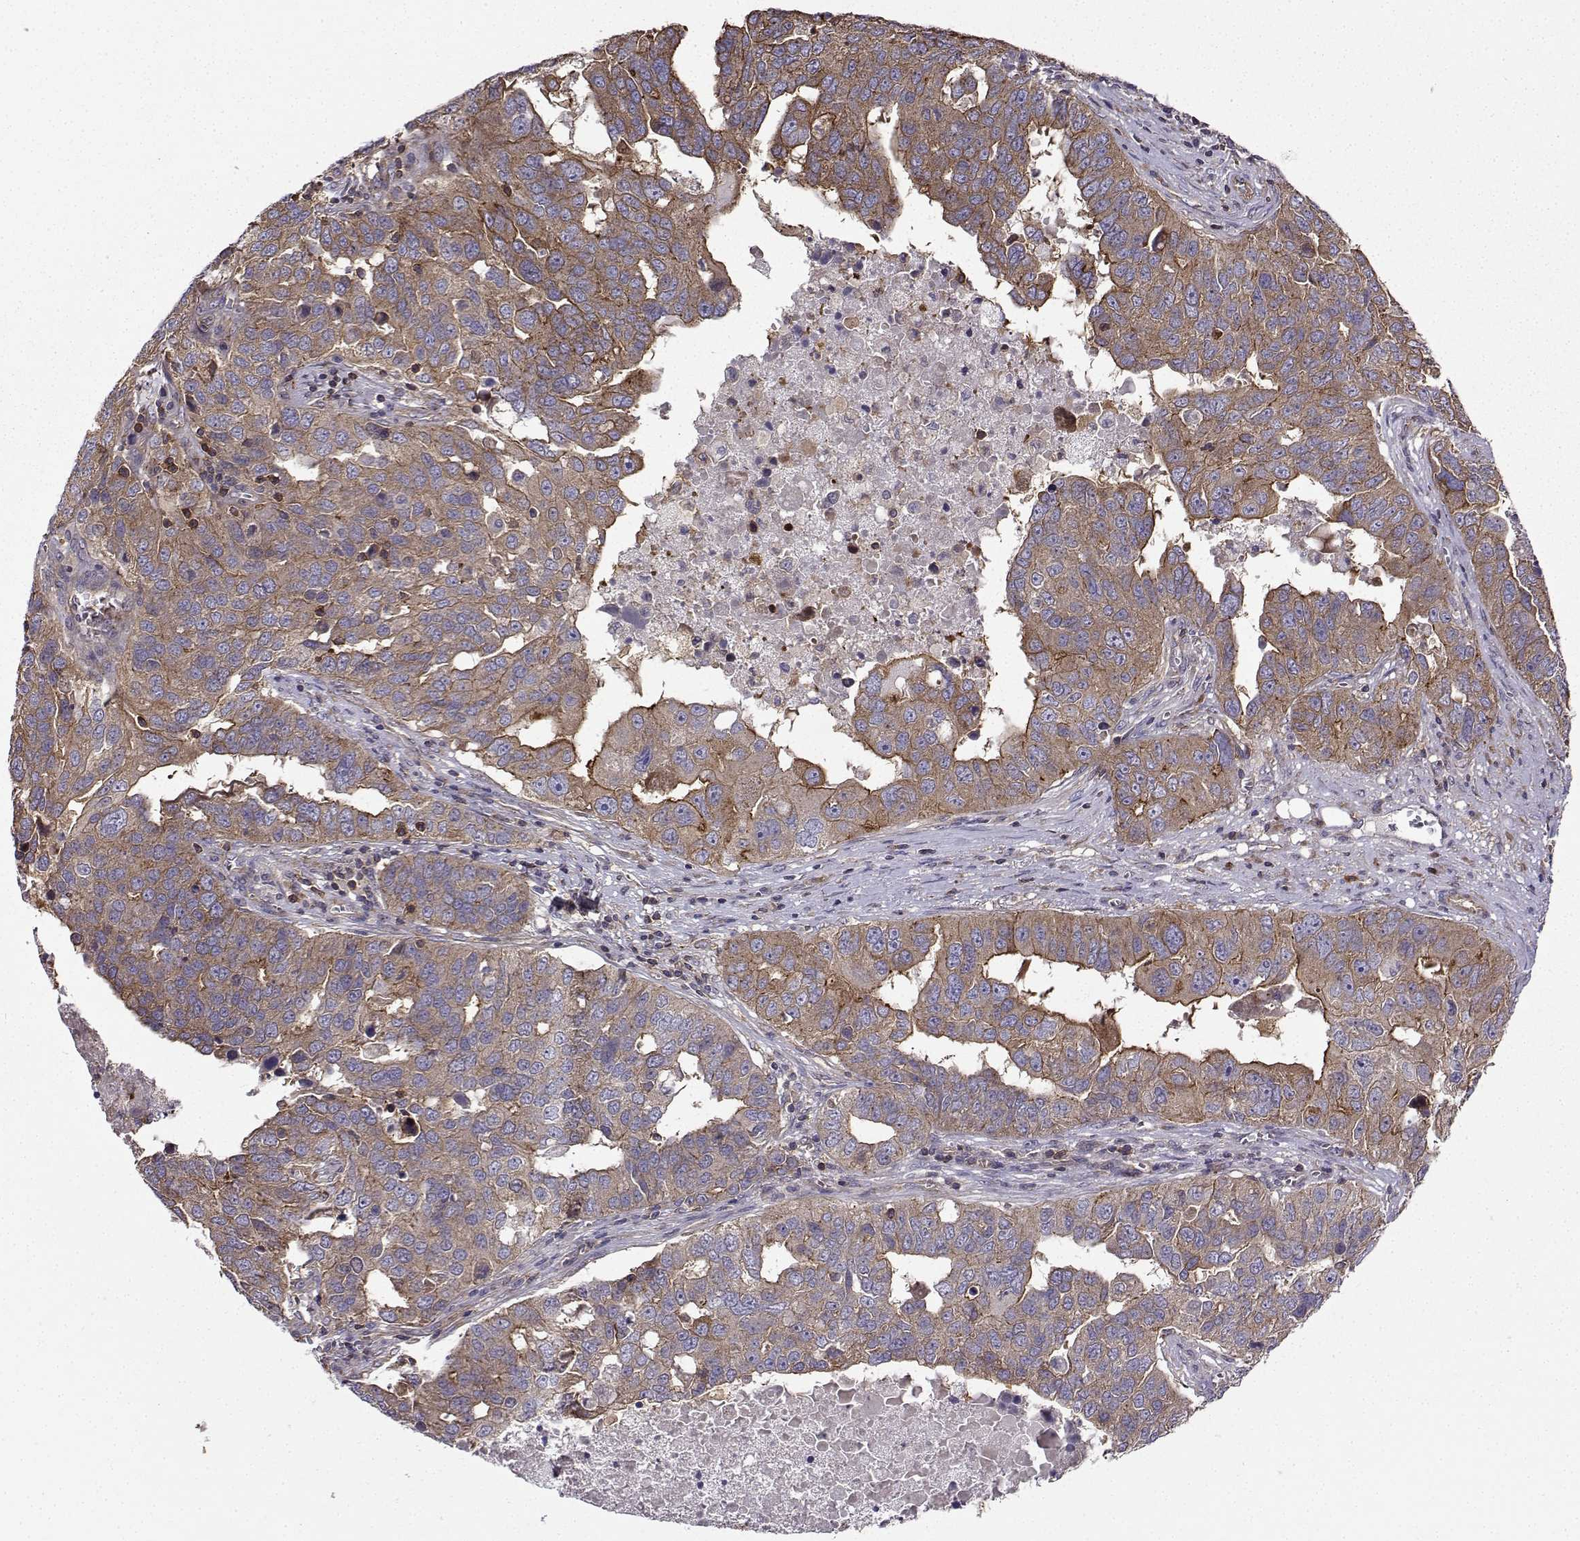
{"staining": {"intensity": "strong", "quantity": "<25%", "location": "cytoplasmic/membranous"}, "tissue": "ovarian cancer", "cell_type": "Tumor cells", "image_type": "cancer", "snomed": [{"axis": "morphology", "description": "Carcinoma, endometroid"}, {"axis": "topography", "description": "Soft tissue"}, {"axis": "topography", "description": "Ovary"}], "caption": "Human ovarian endometroid carcinoma stained with a protein marker shows strong staining in tumor cells.", "gene": "ITGB8", "patient": {"sex": "female", "age": 52}}